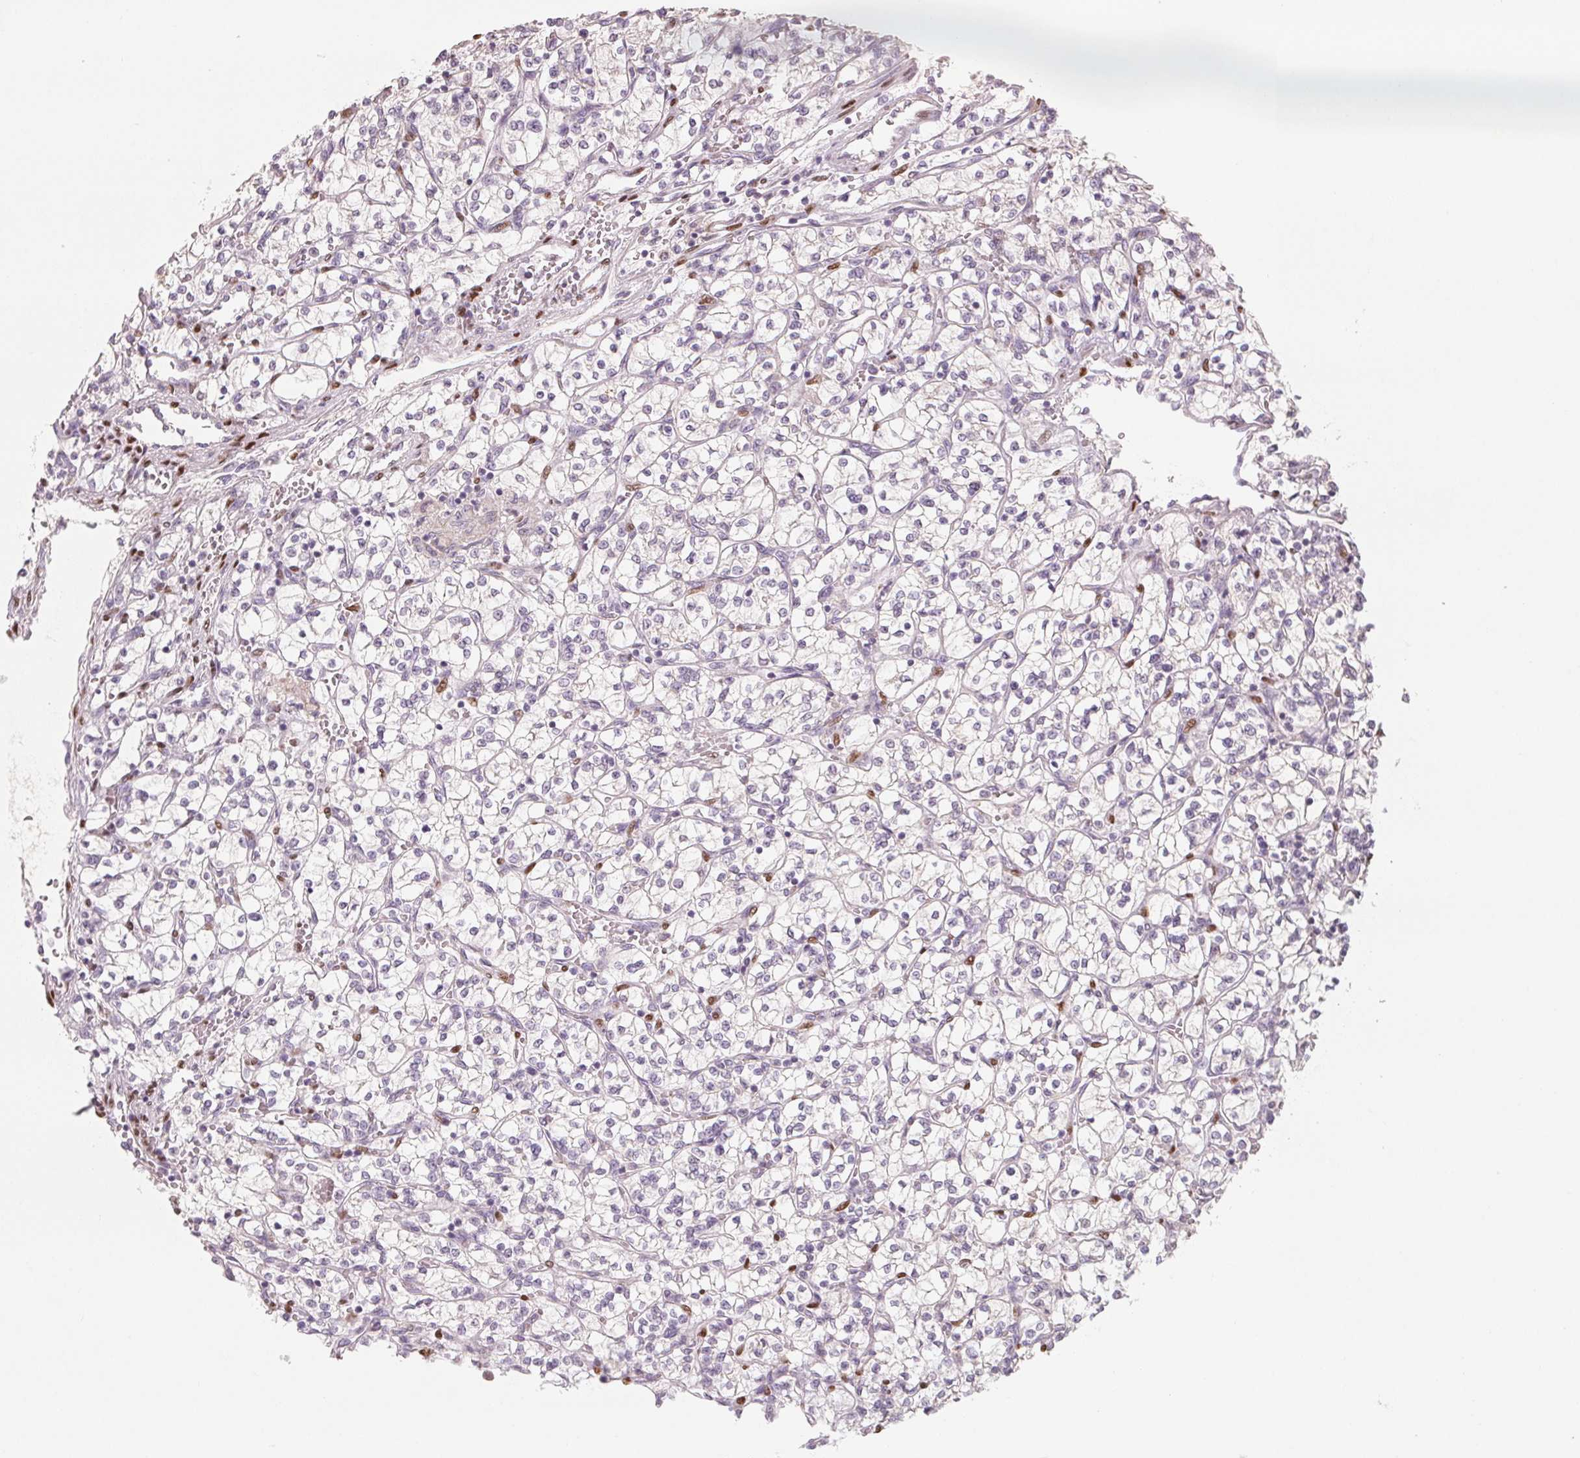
{"staining": {"intensity": "negative", "quantity": "none", "location": "none"}, "tissue": "renal cancer", "cell_type": "Tumor cells", "image_type": "cancer", "snomed": [{"axis": "morphology", "description": "Adenocarcinoma, NOS"}, {"axis": "topography", "description": "Kidney"}], "caption": "Tumor cells are negative for brown protein staining in renal cancer. Brightfield microscopy of immunohistochemistry stained with DAB (3,3'-diaminobenzidine) (brown) and hematoxylin (blue), captured at high magnification.", "gene": "SMARCD3", "patient": {"sex": "female", "age": 64}}